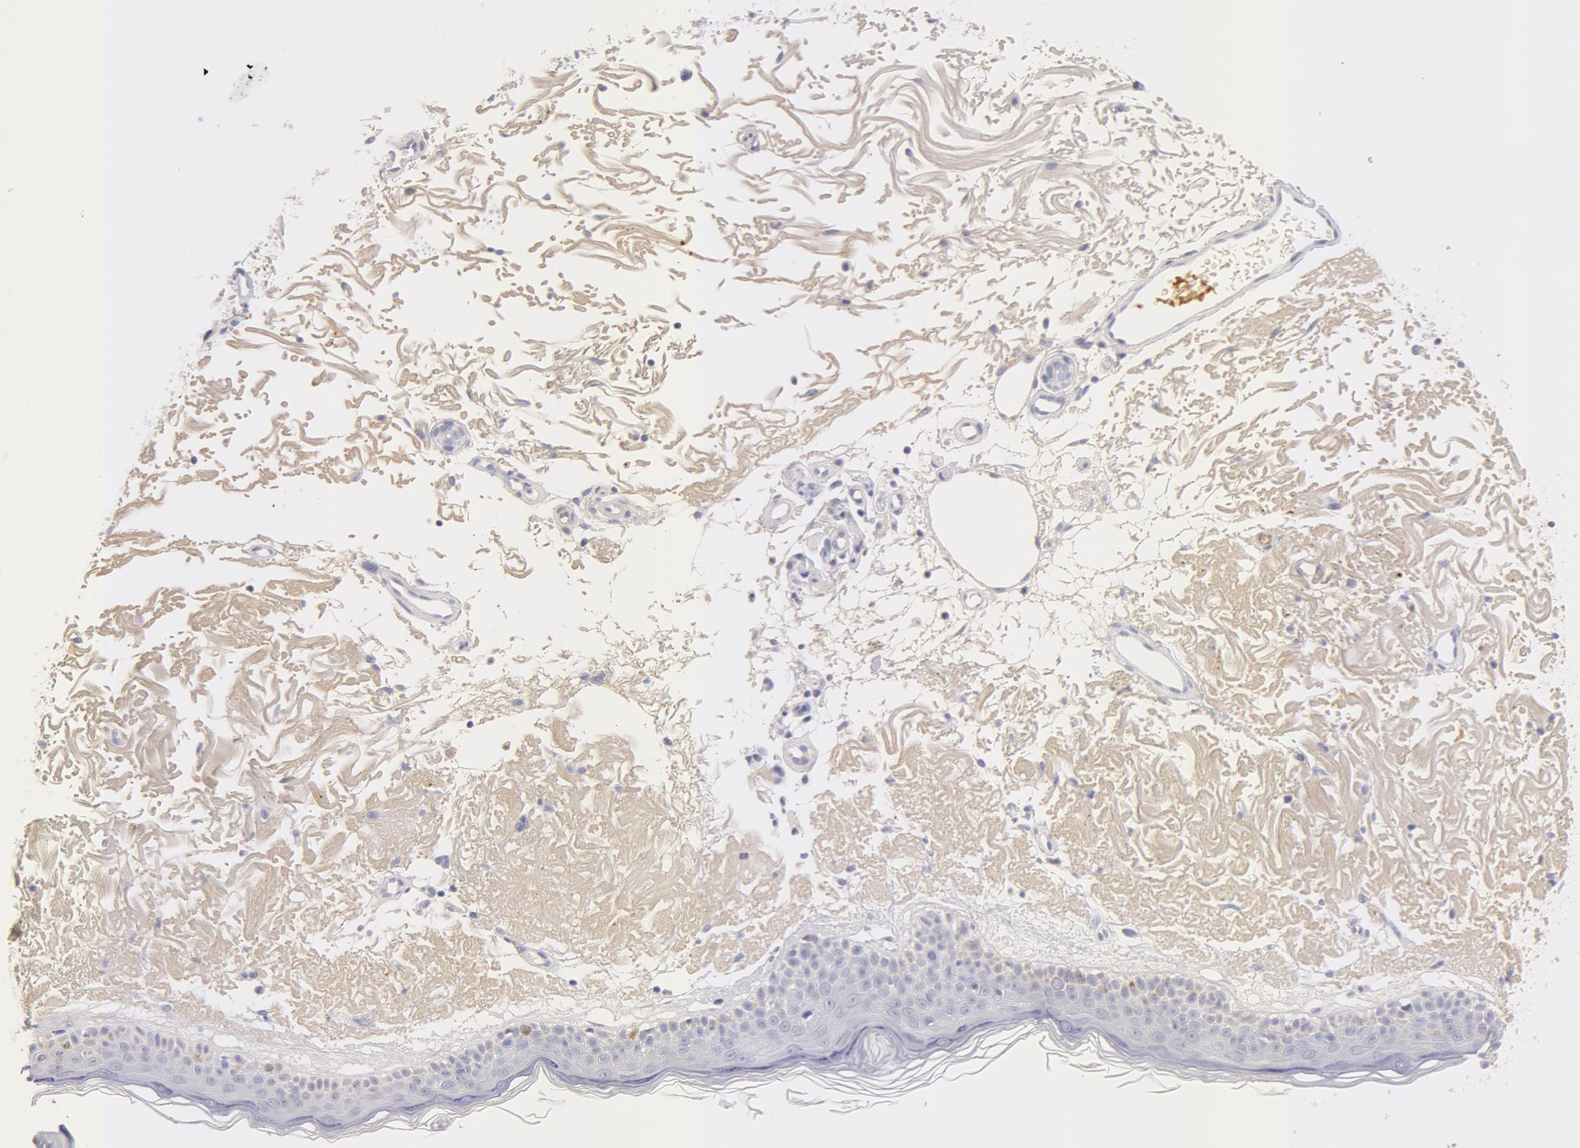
{"staining": {"intensity": "negative", "quantity": "none", "location": "none"}, "tissue": "skin", "cell_type": "Fibroblasts", "image_type": "normal", "snomed": [{"axis": "morphology", "description": "Normal tissue, NOS"}, {"axis": "topography", "description": "Skin"}], "caption": "The histopathology image demonstrates no staining of fibroblasts in normal skin.", "gene": "AHSG", "patient": {"sex": "female", "age": 90}}